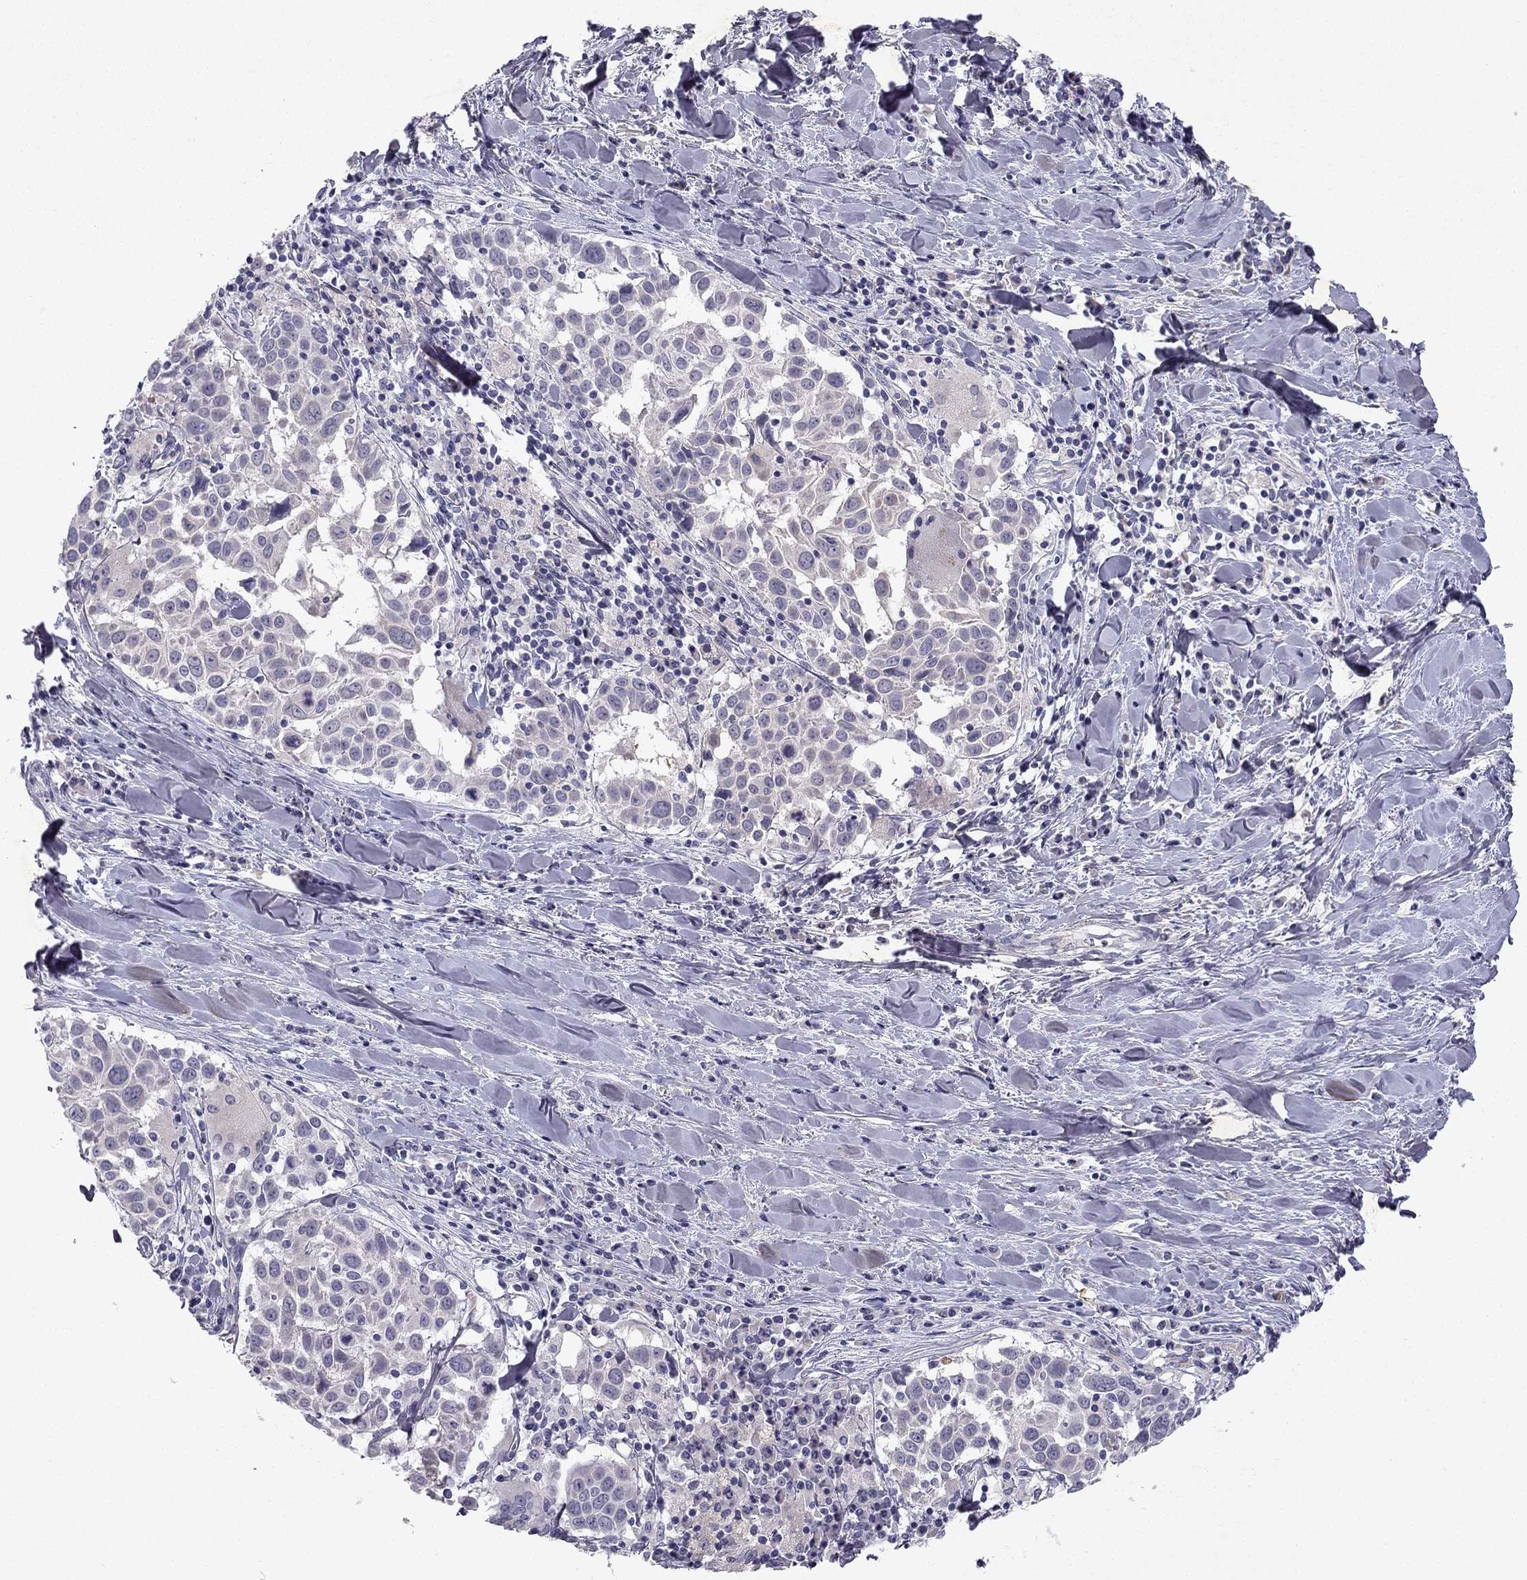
{"staining": {"intensity": "negative", "quantity": "none", "location": "none"}, "tissue": "lung cancer", "cell_type": "Tumor cells", "image_type": "cancer", "snomed": [{"axis": "morphology", "description": "Squamous cell carcinoma, NOS"}, {"axis": "topography", "description": "Lung"}], "caption": "IHC image of neoplastic tissue: lung cancer stained with DAB (3,3'-diaminobenzidine) shows no significant protein expression in tumor cells. The staining is performed using DAB (3,3'-diaminobenzidine) brown chromogen with nuclei counter-stained in using hematoxylin.", "gene": "SLC6A4", "patient": {"sex": "male", "age": 57}}